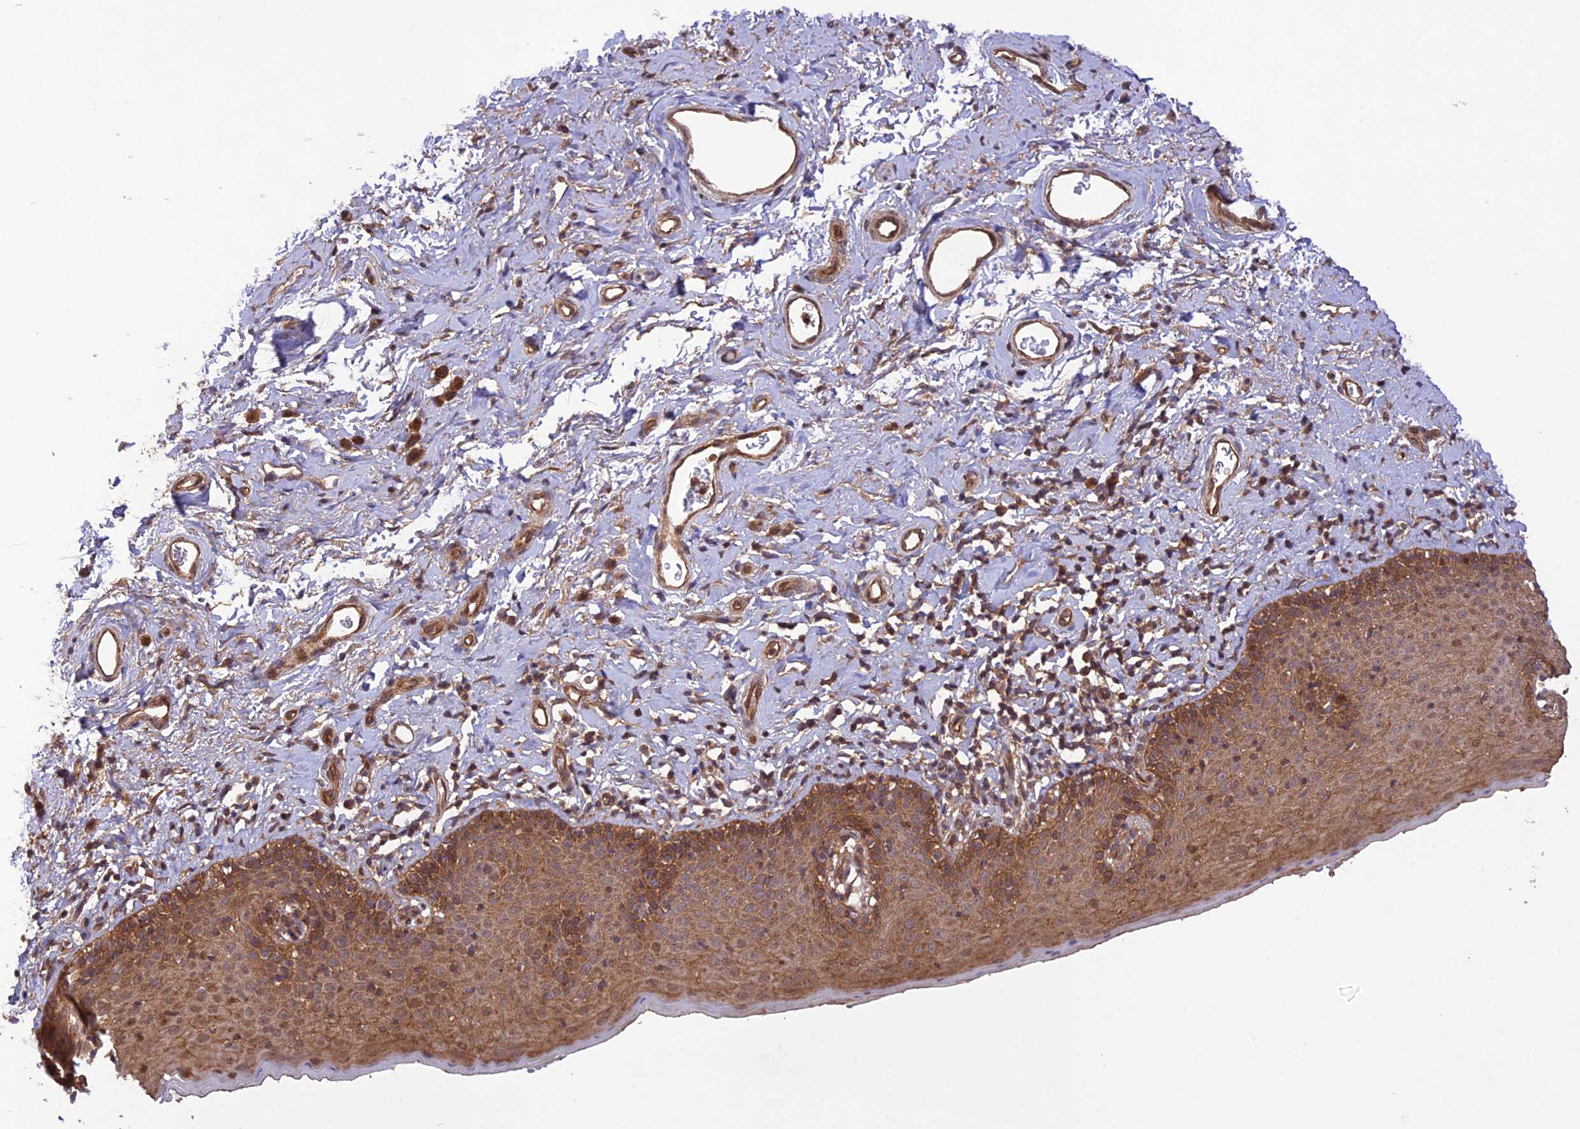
{"staining": {"intensity": "moderate", "quantity": ">75%", "location": "cytoplasmic/membranous,nuclear"}, "tissue": "skin", "cell_type": "Epidermal cells", "image_type": "normal", "snomed": [{"axis": "morphology", "description": "Normal tissue, NOS"}, {"axis": "topography", "description": "Vulva"}], "caption": "High-magnification brightfield microscopy of normal skin stained with DAB (3,3'-diaminobenzidine) (brown) and counterstained with hematoxylin (blue). epidermal cells exhibit moderate cytoplasmic/membranous,nuclear staining is present in about>75% of cells. (DAB (3,3'-diaminobenzidine) = brown stain, brightfield microscopy at high magnification).", "gene": "FCHSD1", "patient": {"sex": "female", "age": 66}}